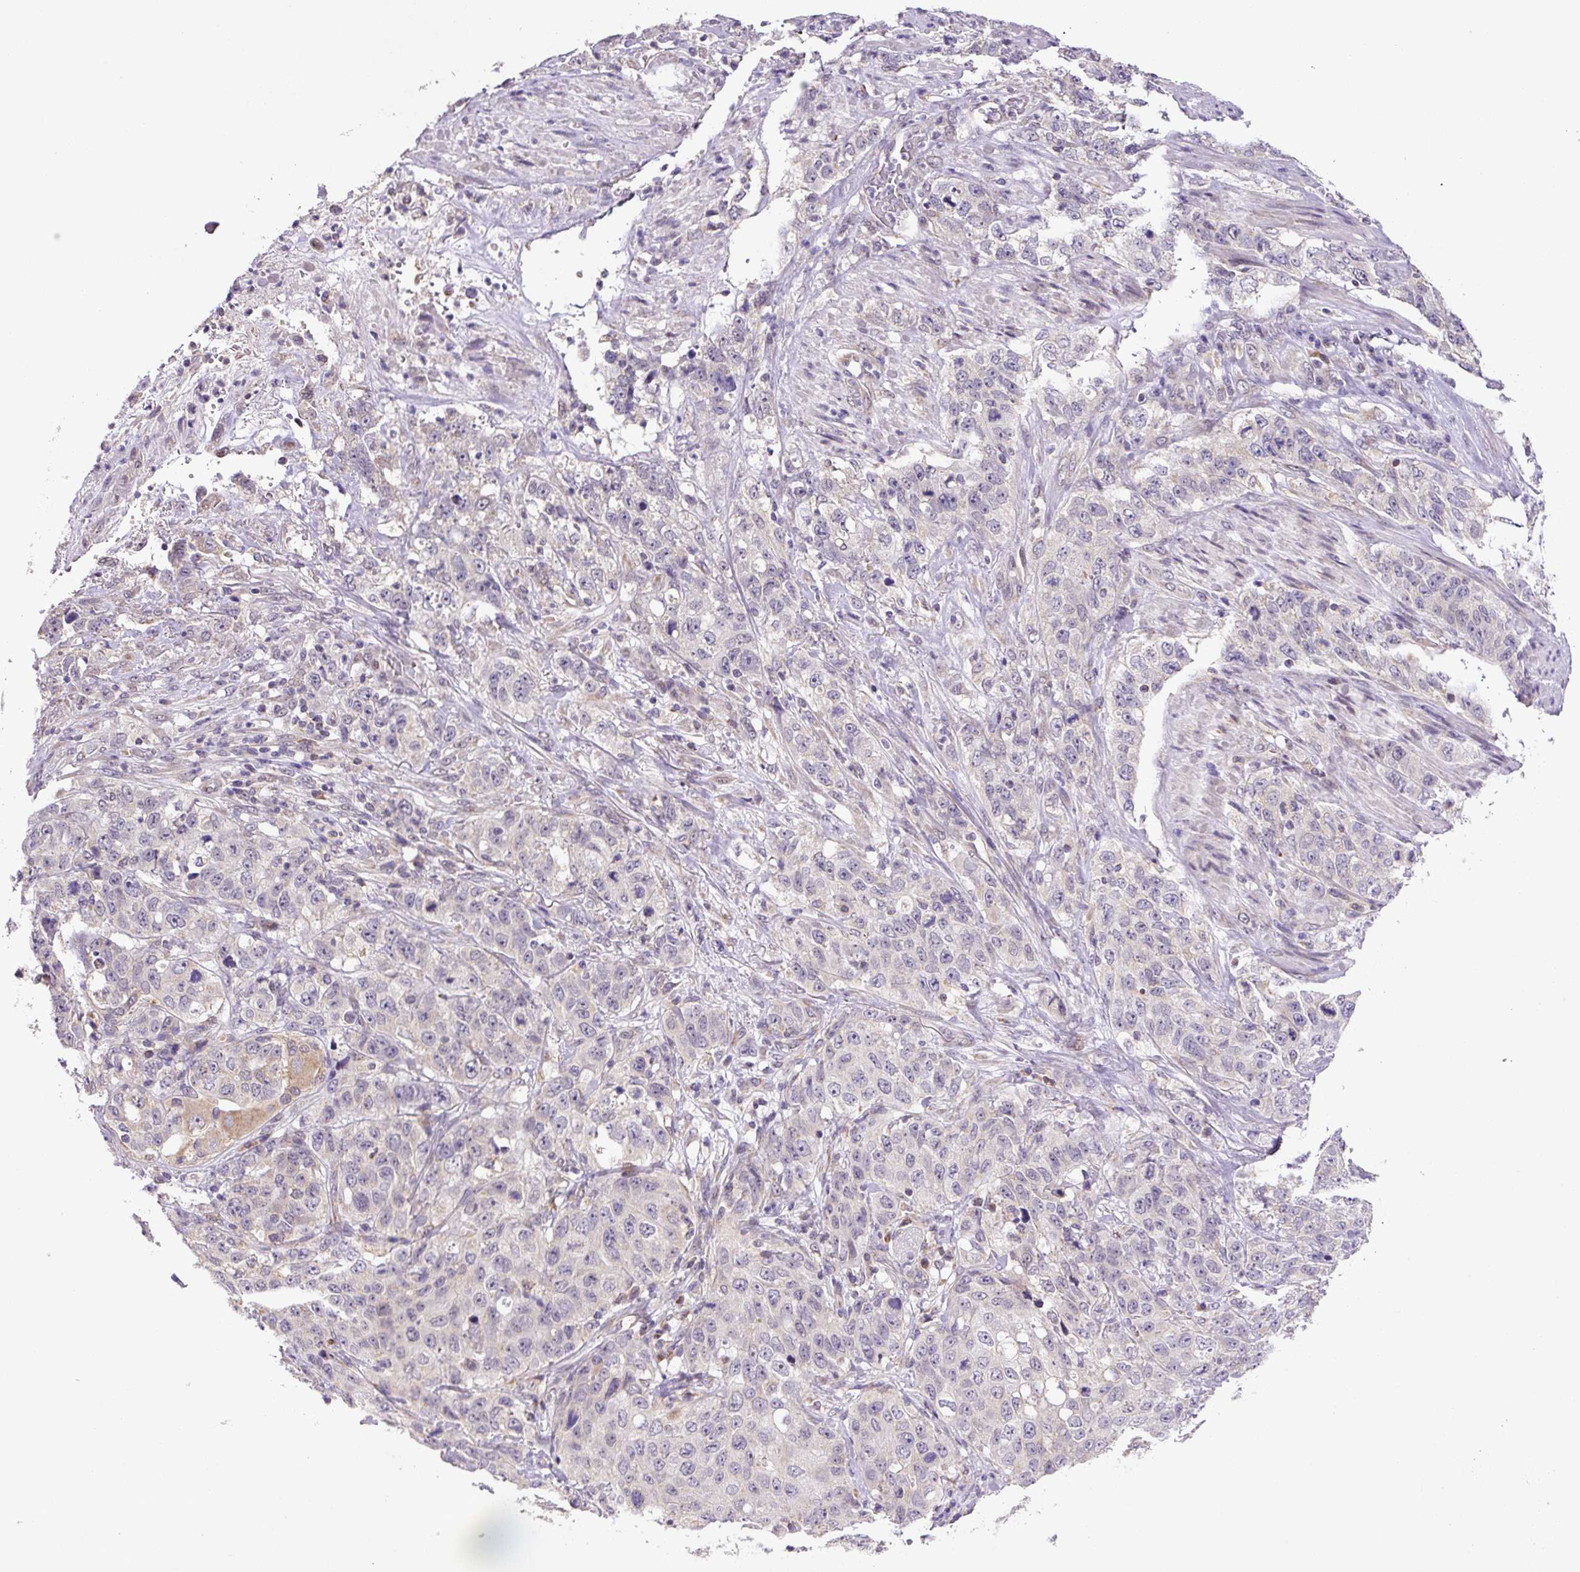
{"staining": {"intensity": "negative", "quantity": "none", "location": "none"}, "tissue": "stomach cancer", "cell_type": "Tumor cells", "image_type": "cancer", "snomed": [{"axis": "morphology", "description": "Adenocarcinoma, NOS"}, {"axis": "topography", "description": "Stomach"}], "caption": "The photomicrograph exhibits no significant staining in tumor cells of stomach cancer.", "gene": "MFSD9", "patient": {"sex": "male", "age": 48}}